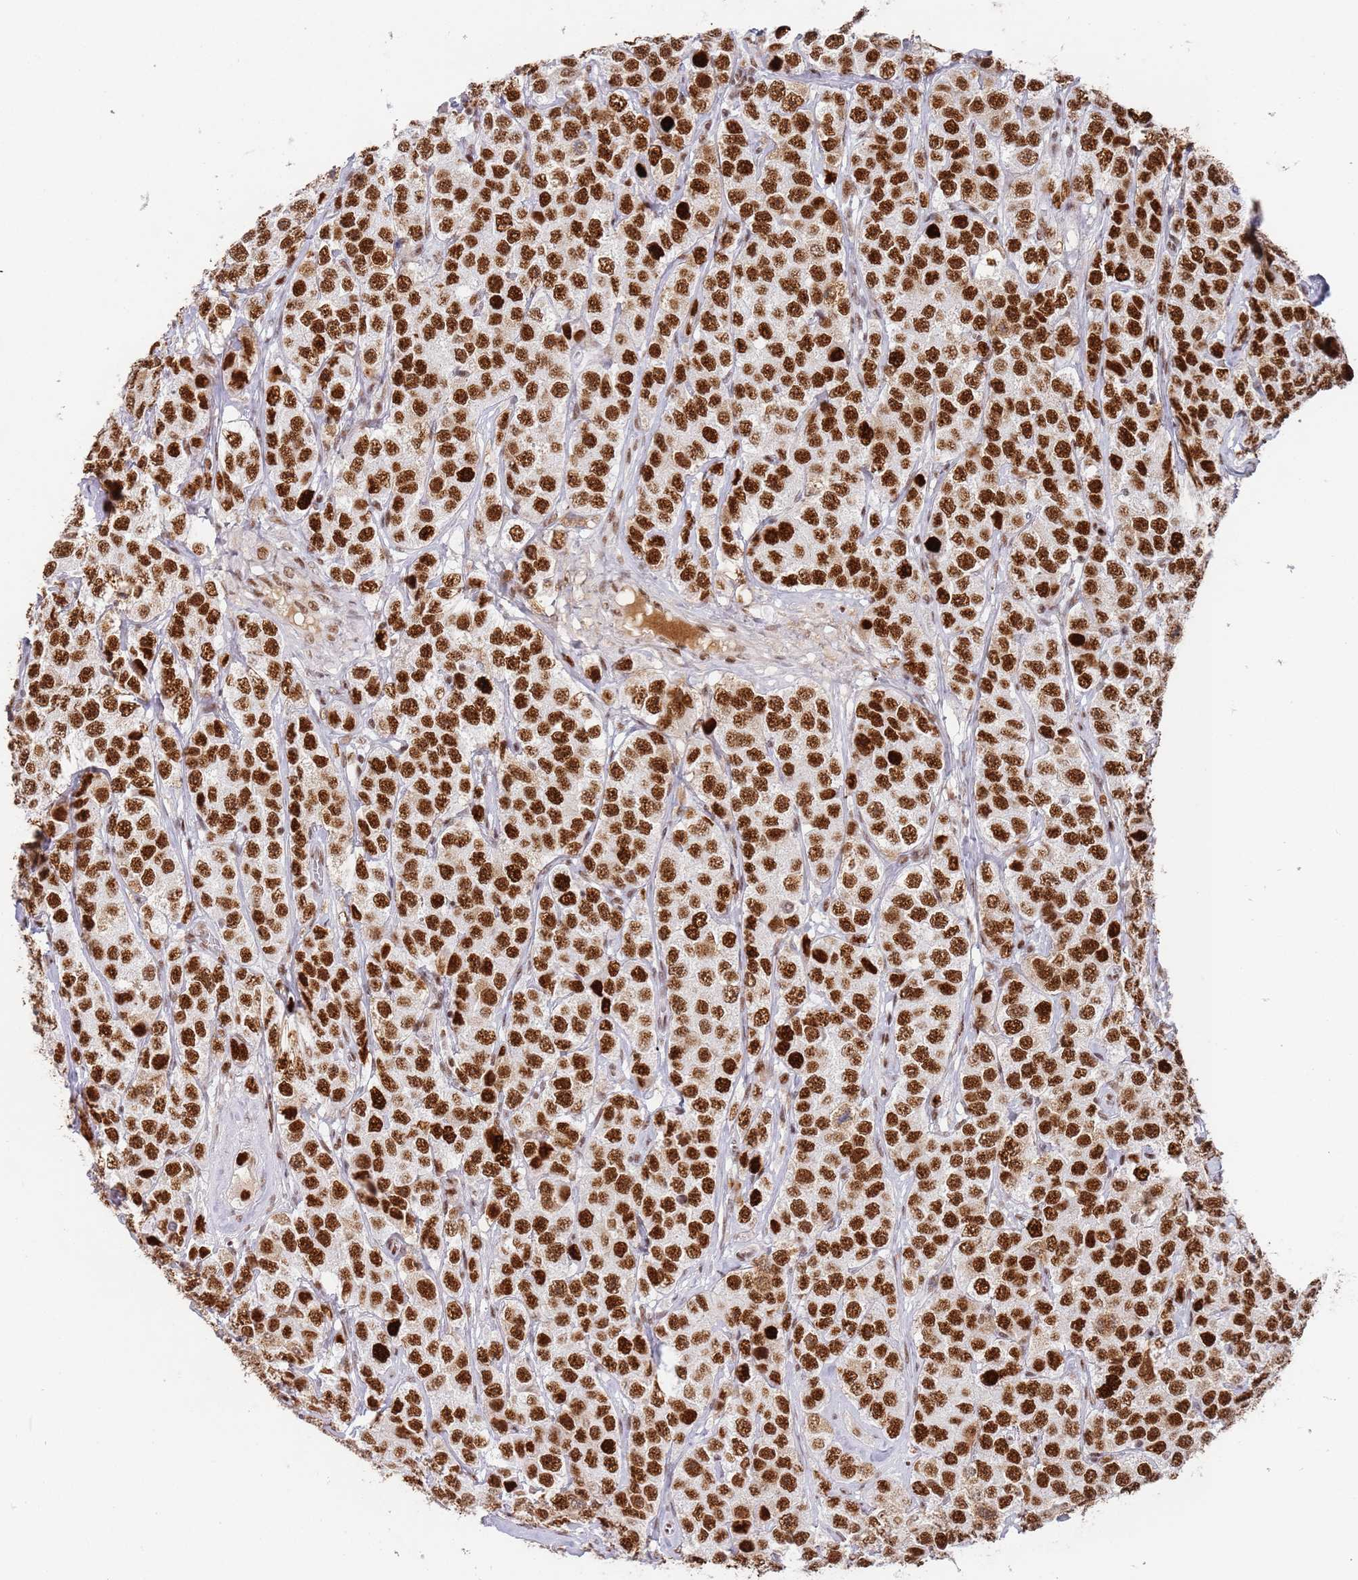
{"staining": {"intensity": "strong", "quantity": ">75%", "location": "nuclear"}, "tissue": "testis cancer", "cell_type": "Tumor cells", "image_type": "cancer", "snomed": [{"axis": "morphology", "description": "Seminoma, NOS"}, {"axis": "topography", "description": "Testis"}], "caption": "Protein expression by IHC exhibits strong nuclear expression in approximately >75% of tumor cells in testis cancer (seminoma).", "gene": "AKAP8L", "patient": {"sex": "male", "age": 28}}